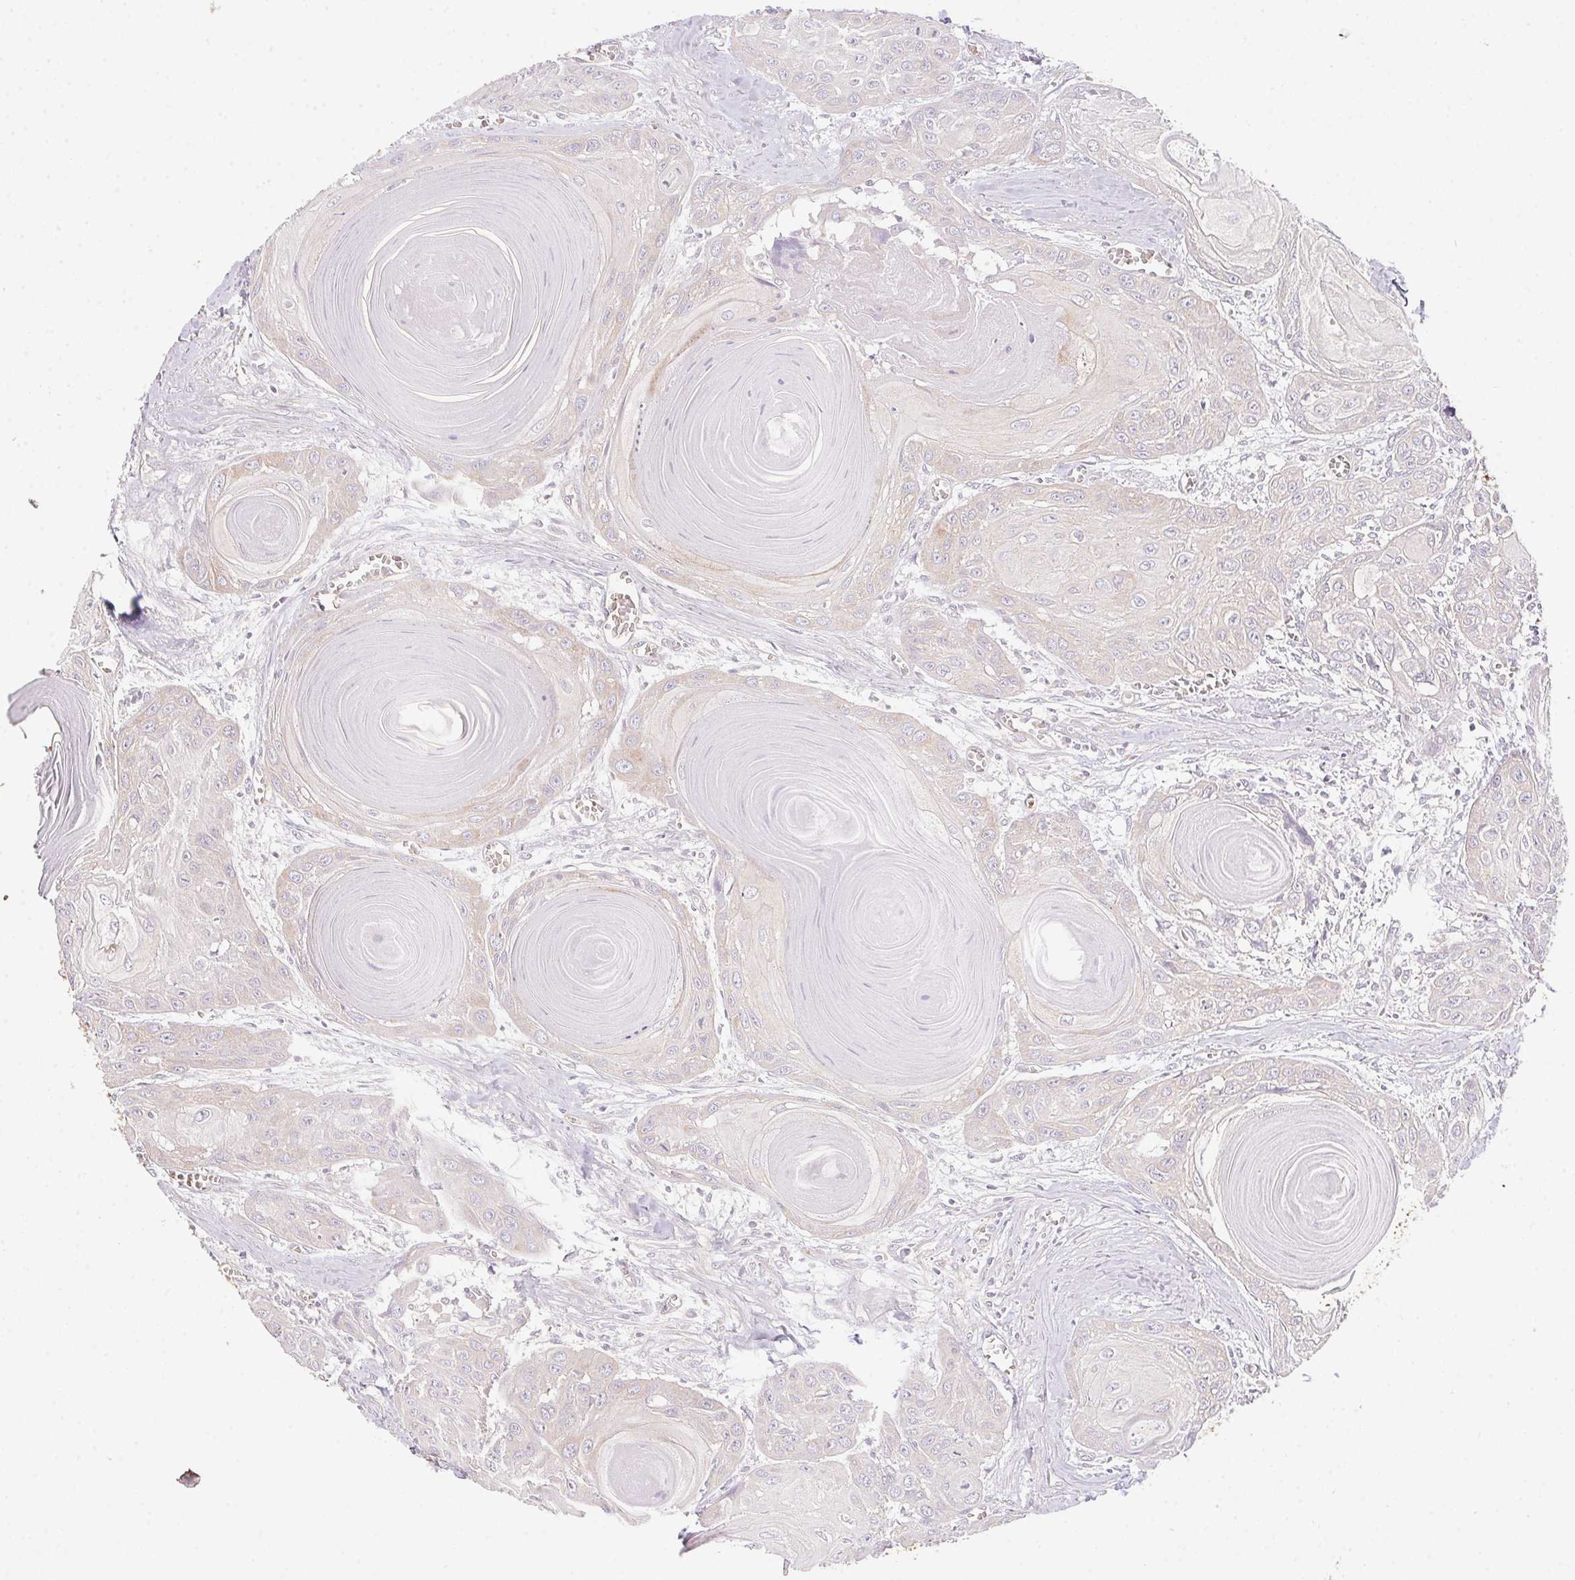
{"staining": {"intensity": "weak", "quantity": "<25%", "location": "cytoplasmic/membranous"}, "tissue": "head and neck cancer", "cell_type": "Tumor cells", "image_type": "cancer", "snomed": [{"axis": "morphology", "description": "Squamous cell carcinoma, NOS"}, {"axis": "topography", "description": "Oral tissue"}, {"axis": "topography", "description": "Head-Neck"}], "caption": "Tumor cells are negative for protein expression in human head and neck squamous cell carcinoma.", "gene": "USE1", "patient": {"sex": "male", "age": 71}}